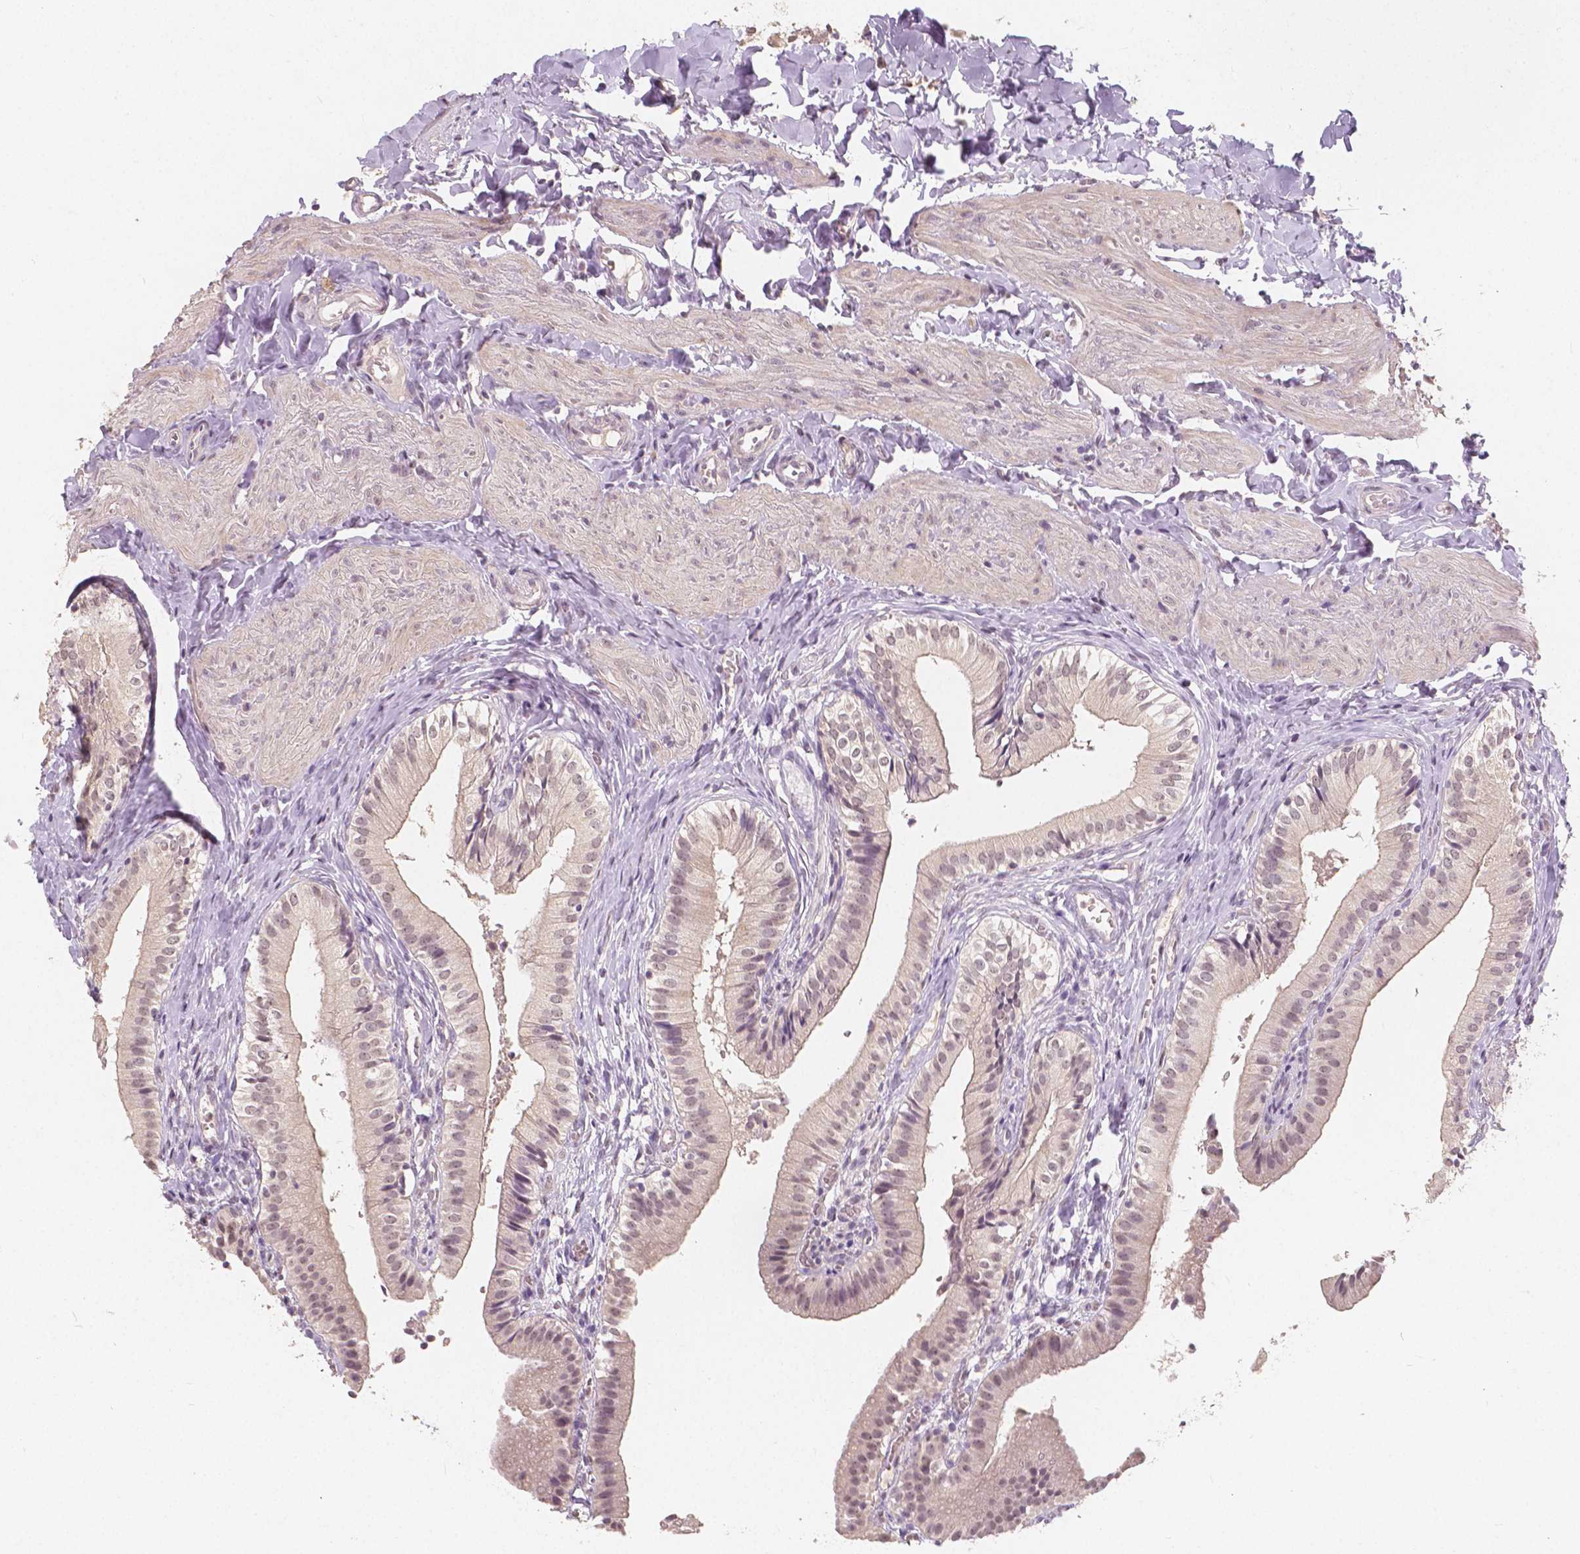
{"staining": {"intensity": "weak", "quantity": "25%-75%", "location": "nuclear"}, "tissue": "gallbladder", "cell_type": "Glandular cells", "image_type": "normal", "snomed": [{"axis": "morphology", "description": "Normal tissue, NOS"}, {"axis": "topography", "description": "Gallbladder"}], "caption": "Approximately 25%-75% of glandular cells in normal gallbladder show weak nuclear protein positivity as visualized by brown immunohistochemical staining.", "gene": "NOLC1", "patient": {"sex": "female", "age": 47}}